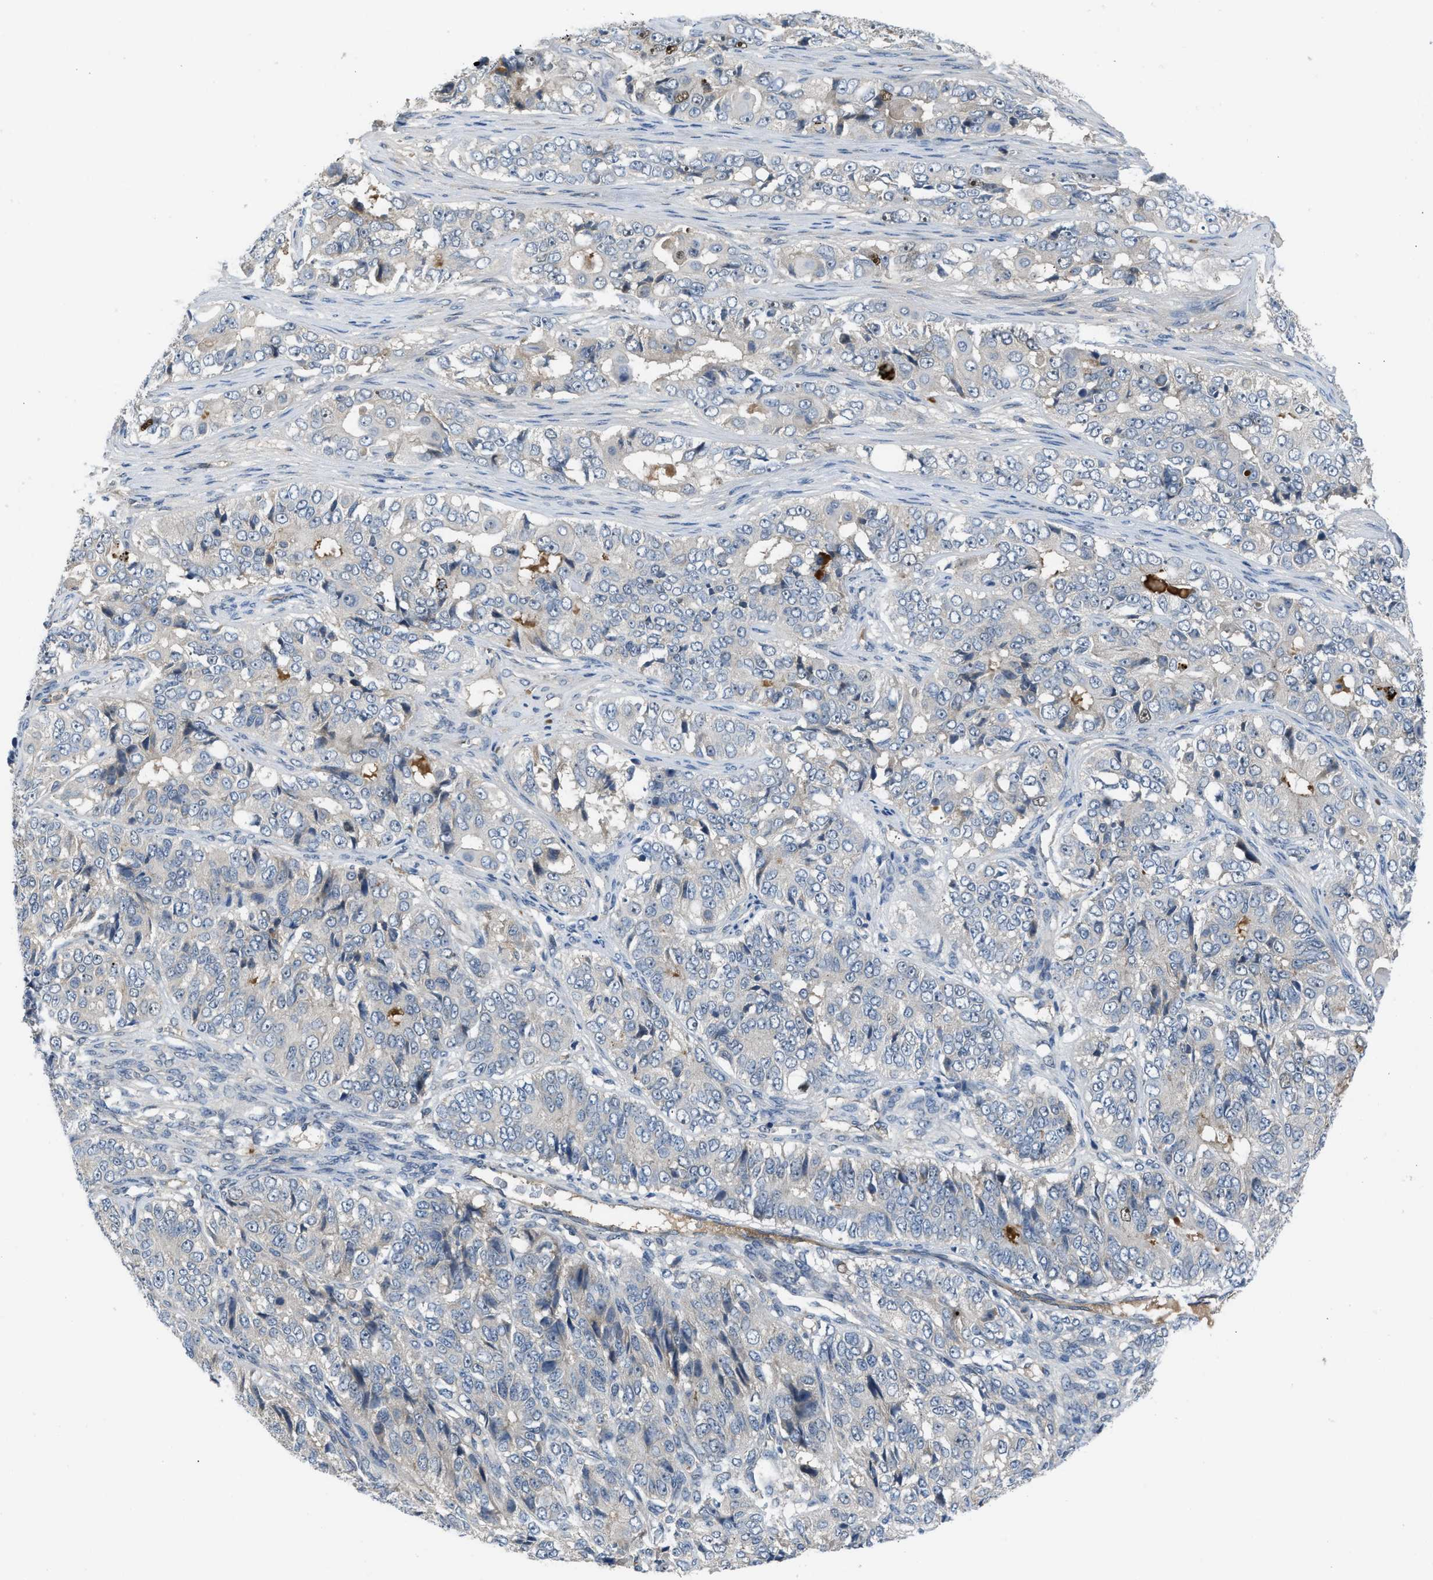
{"staining": {"intensity": "negative", "quantity": "none", "location": "none"}, "tissue": "ovarian cancer", "cell_type": "Tumor cells", "image_type": "cancer", "snomed": [{"axis": "morphology", "description": "Carcinoma, endometroid"}, {"axis": "topography", "description": "Ovary"}], "caption": "DAB (3,3'-diaminobenzidine) immunohistochemical staining of ovarian cancer exhibits no significant expression in tumor cells.", "gene": "ZNF251", "patient": {"sex": "female", "age": 51}}